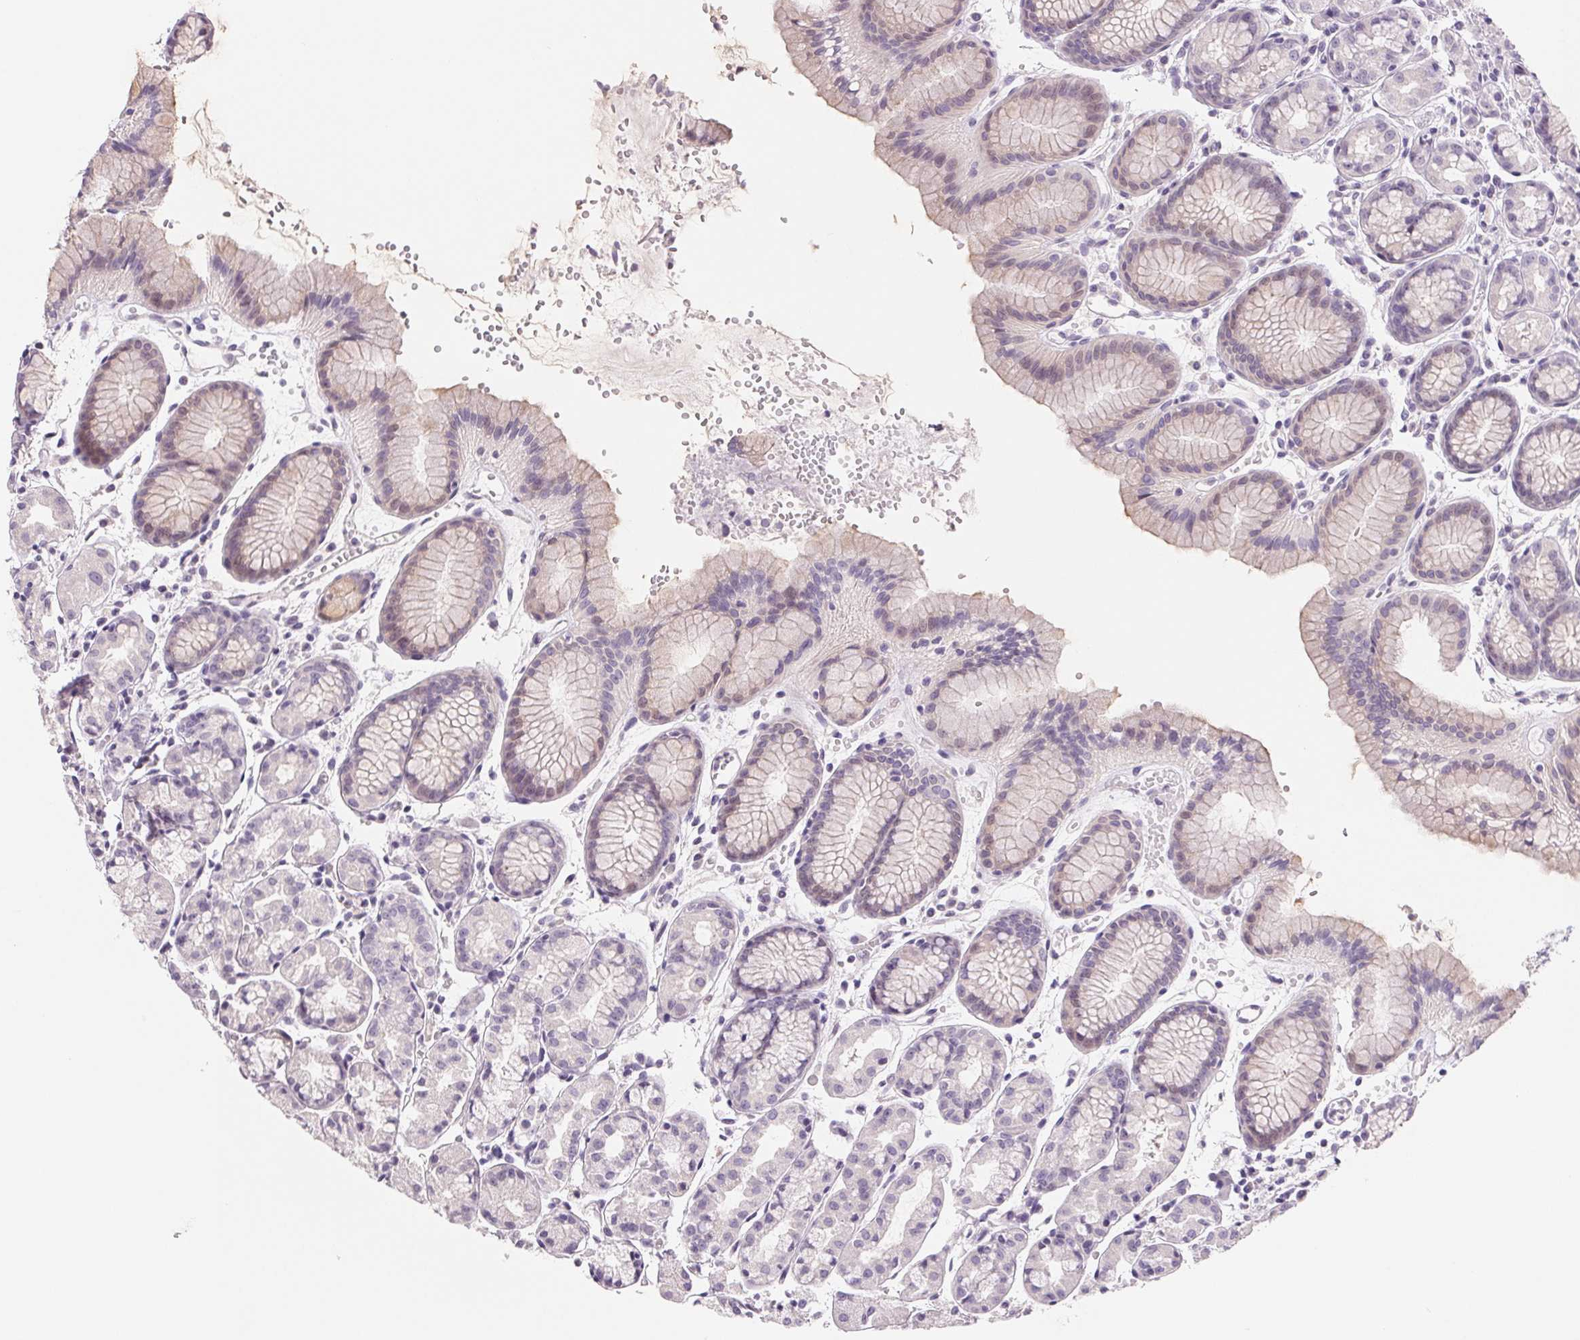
{"staining": {"intensity": "weak", "quantity": "<25%", "location": "cytoplasmic/membranous"}, "tissue": "stomach", "cell_type": "Glandular cells", "image_type": "normal", "snomed": [{"axis": "morphology", "description": "Normal tissue, NOS"}, {"axis": "topography", "description": "Stomach, upper"}], "caption": "Immunohistochemistry (IHC) micrograph of normal stomach: stomach stained with DAB (3,3'-diaminobenzidine) exhibits no significant protein expression in glandular cells.", "gene": "CCDC168", "patient": {"sex": "male", "age": 47}}